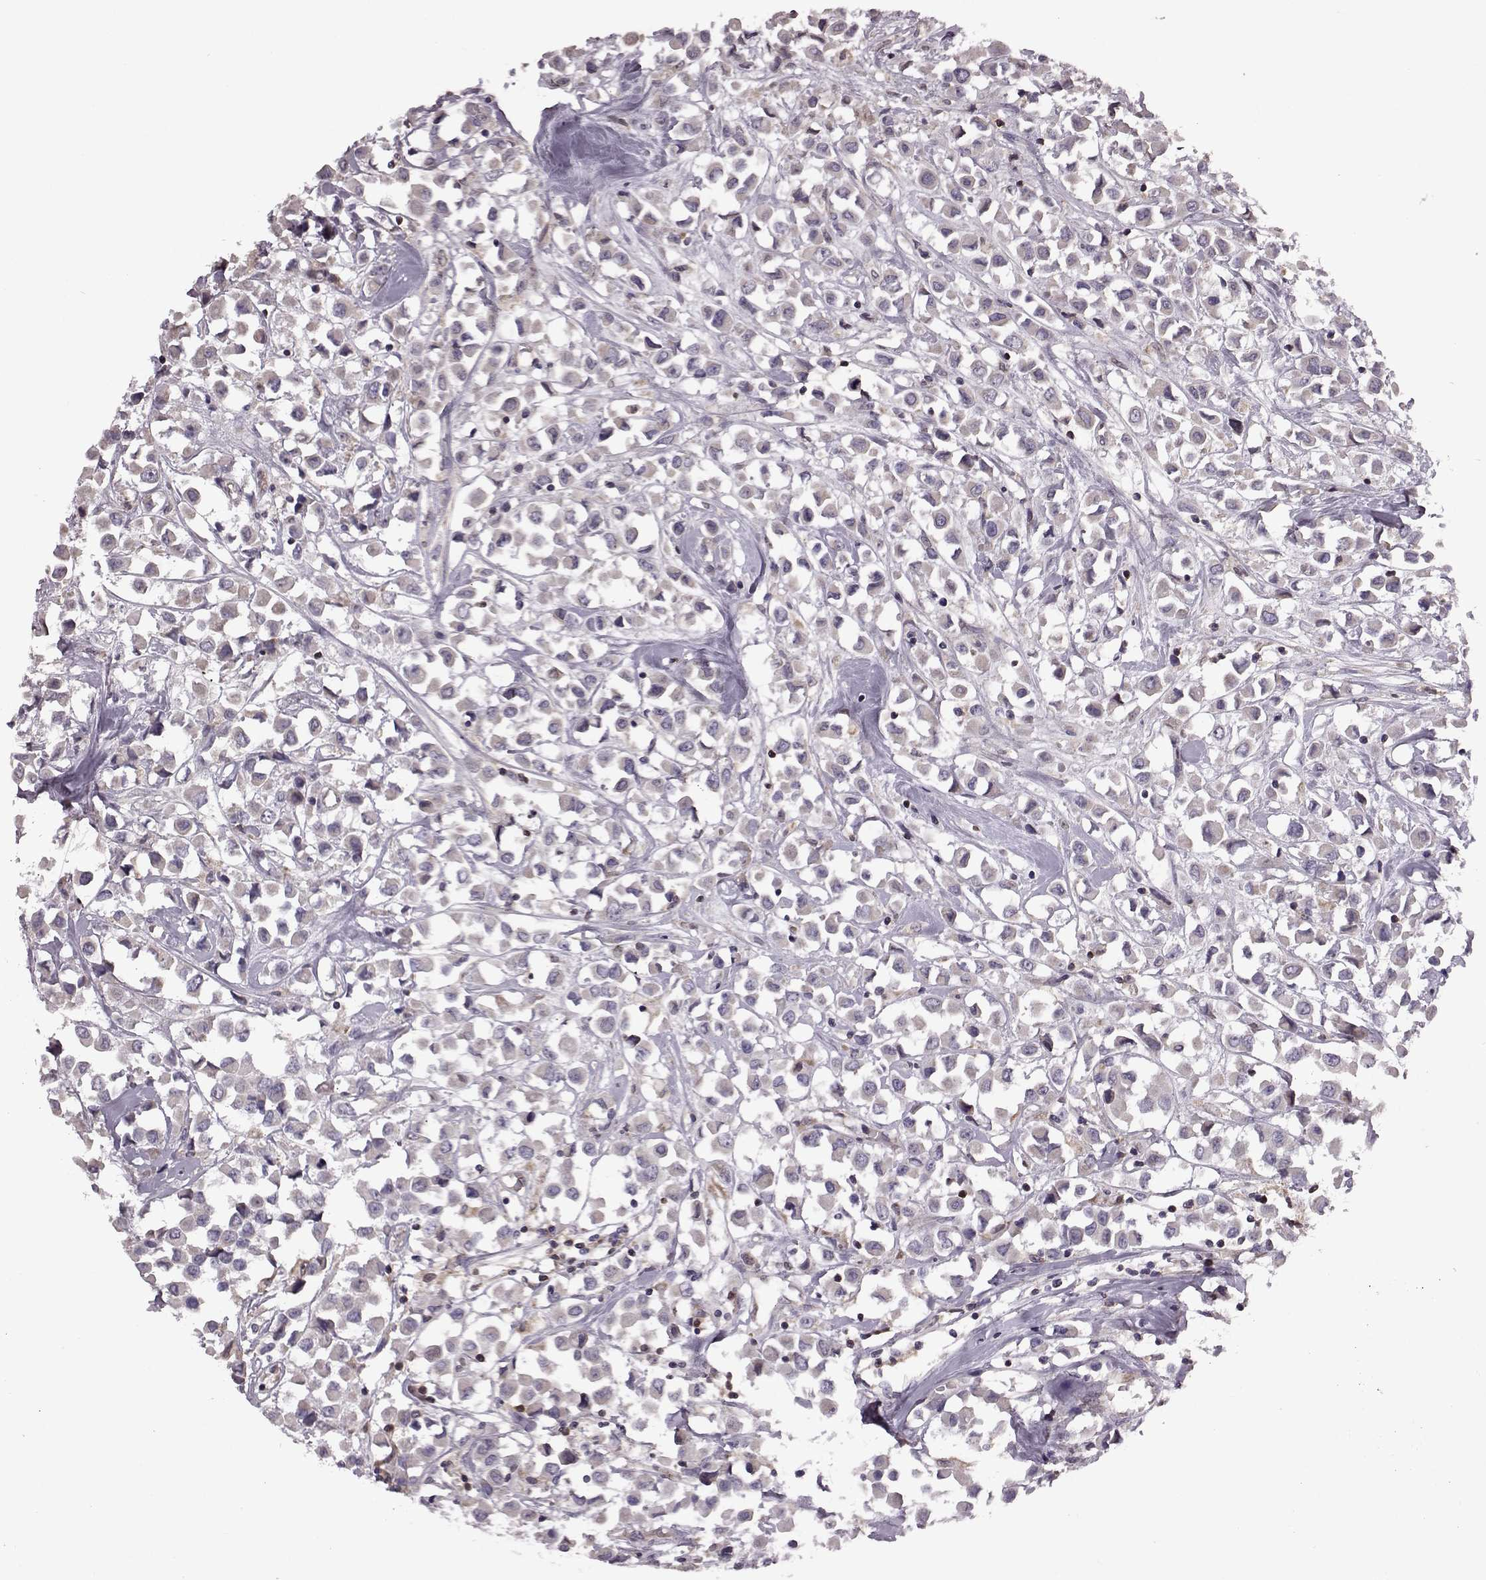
{"staining": {"intensity": "negative", "quantity": "none", "location": "none"}, "tissue": "breast cancer", "cell_type": "Tumor cells", "image_type": "cancer", "snomed": [{"axis": "morphology", "description": "Duct carcinoma"}, {"axis": "topography", "description": "Breast"}], "caption": "Immunohistochemistry of breast cancer exhibits no expression in tumor cells.", "gene": "CDC42SE1", "patient": {"sex": "female", "age": 61}}